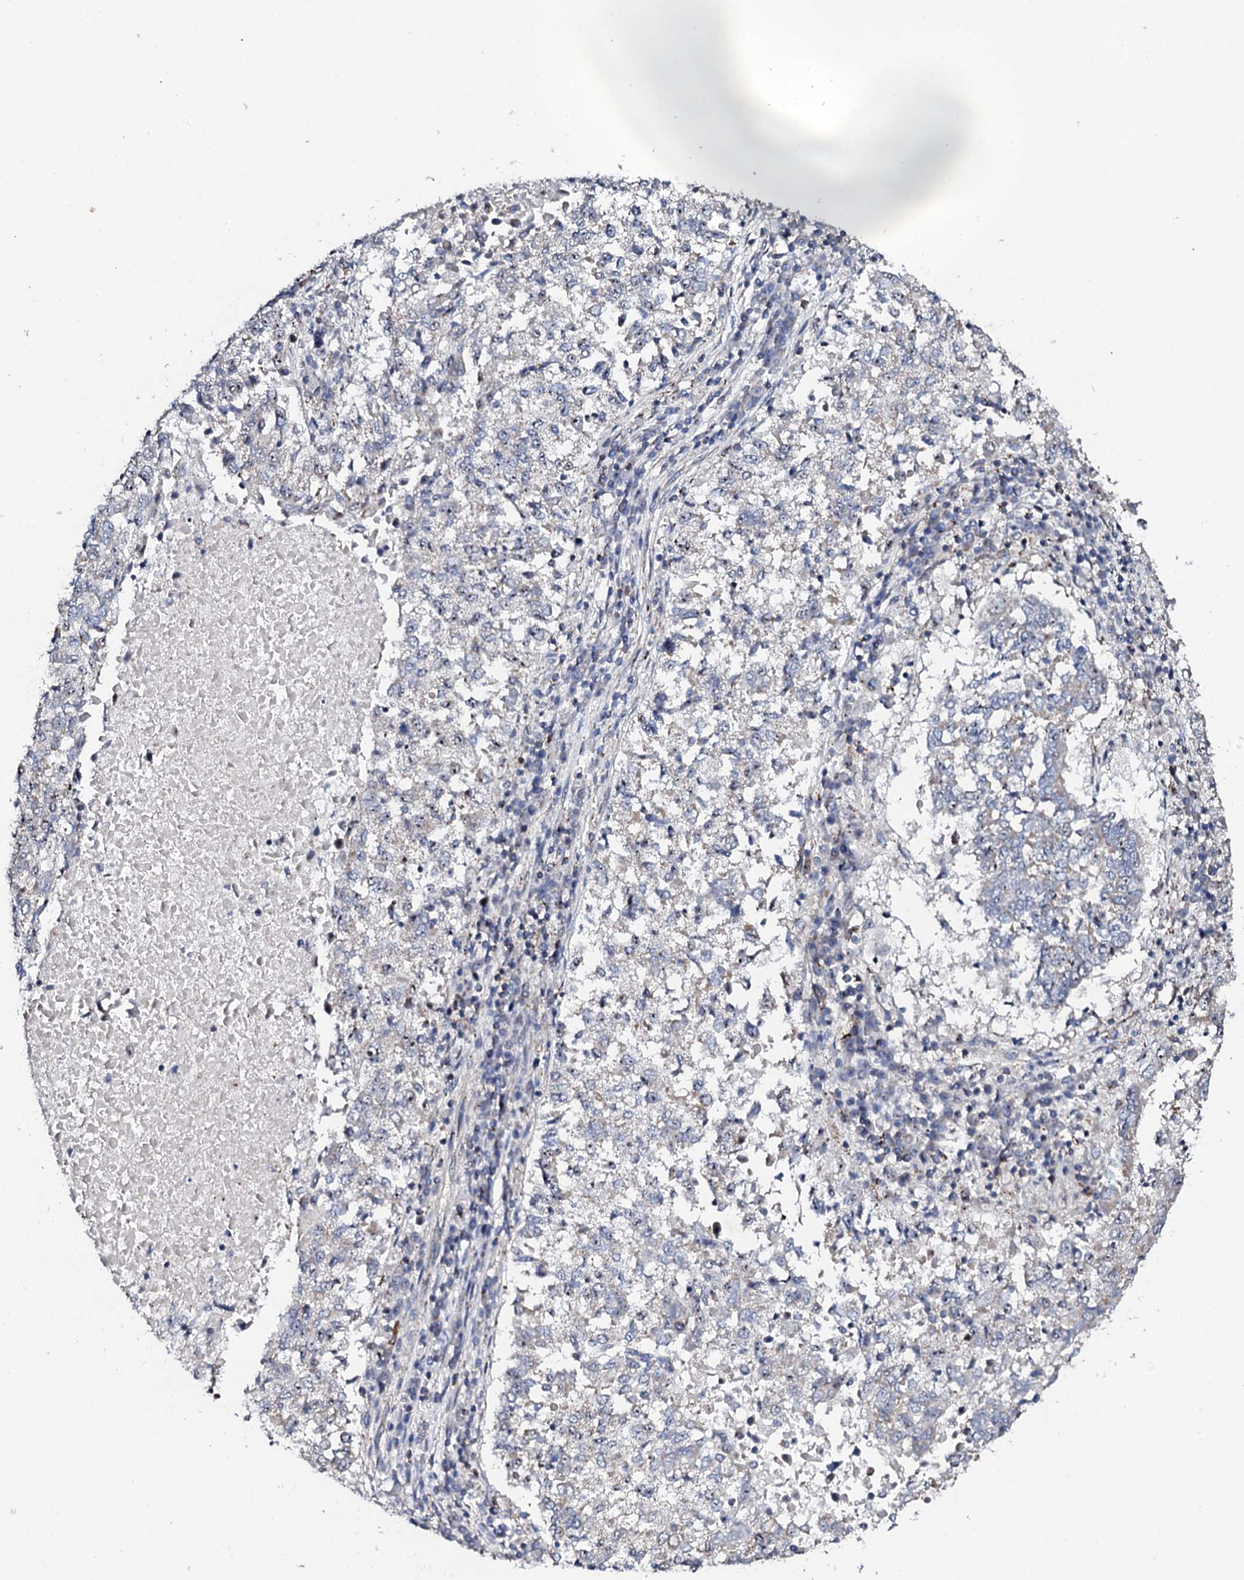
{"staining": {"intensity": "negative", "quantity": "none", "location": "none"}, "tissue": "lung cancer", "cell_type": "Tumor cells", "image_type": "cancer", "snomed": [{"axis": "morphology", "description": "Squamous cell carcinoma, NOS"}, {"axis": "topography", "description": "Lung"}], "caption": "Photomicrograph shows no protein positivity in tumor cells of lung cancer (squamous cell carcinoma) tissue.", "gene": "GTPBP4", "patient": {"sex": "male", "age": 73}}